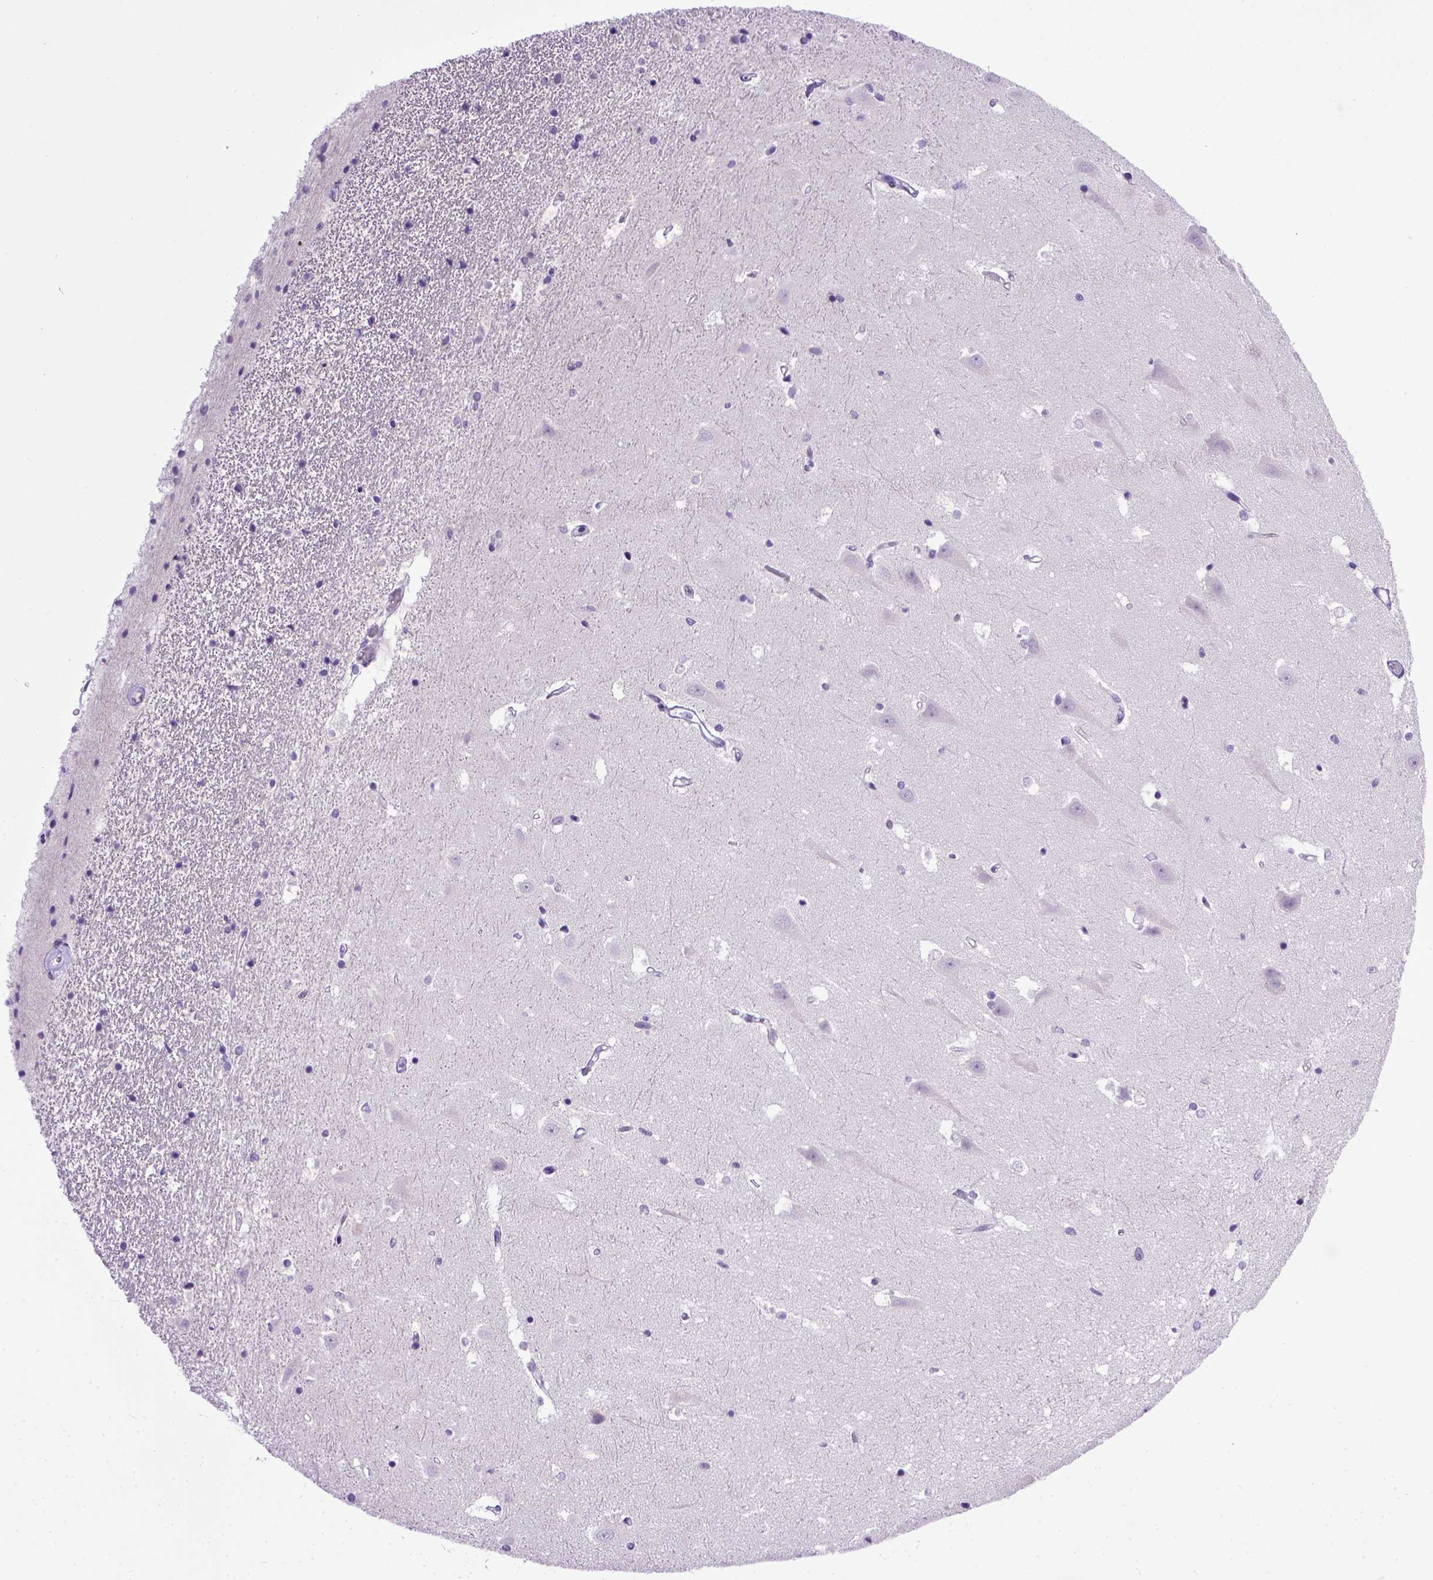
{"staining": {"intensity": "negative", "quantity": "none", "location": "none"}, "tissue": "hippocampus", "cell_type": "Glial cells", "image_type": "normal", "snomed": [{"axis": "morphology", "description": "Normal tissue, NOS"}, {"axis": "topography", "description": "Hippocampus"}], "caption": "This is an immunohistochemistry (IHC) histopathology image of unremarkable hippocampus. There is no staining in glial cells.", "gene": "CDH1", "patient": {"sex": "male", "age": 44}}